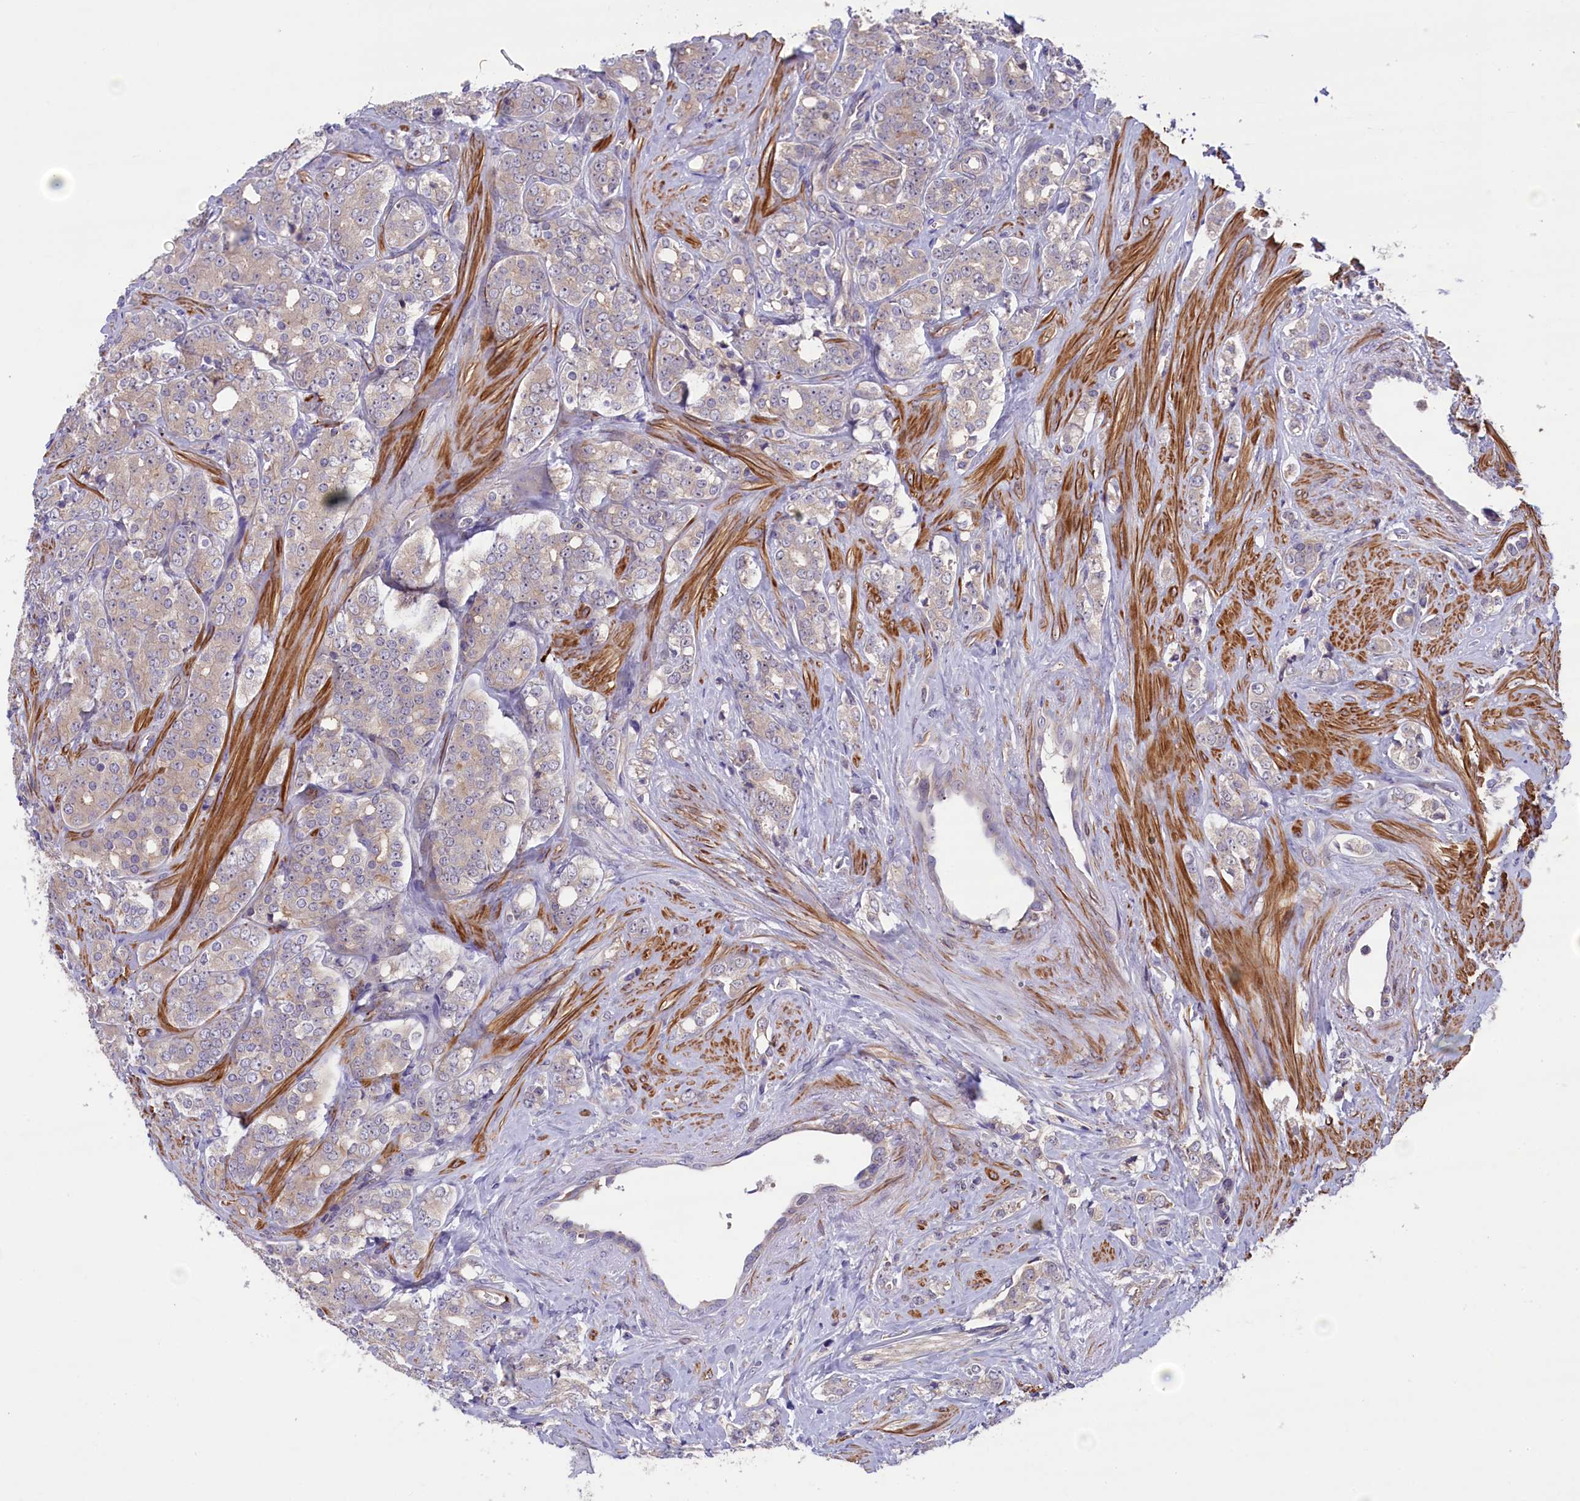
{"staining": {"intensity": "negative", "quantity": "none", "location": "none"}, "tissue": "prostate cancer", "cell_type": "Tumor cells", "image_type": "cancer", "snomed": [{"axis": "morphology", "description": "Adenocarcinoma, High grade"}, {"axis": "topography", "description": "Prostate"}], "caption": "Image shows no protein expression in tumor cells of prostate cancer tissue. (DAB (3,3'-diaminobenzidine) immunohistochemistry with hematoxylin counter stain).", "gene": "HEATR3", "patient": {"sex": "male", "age": 62}}